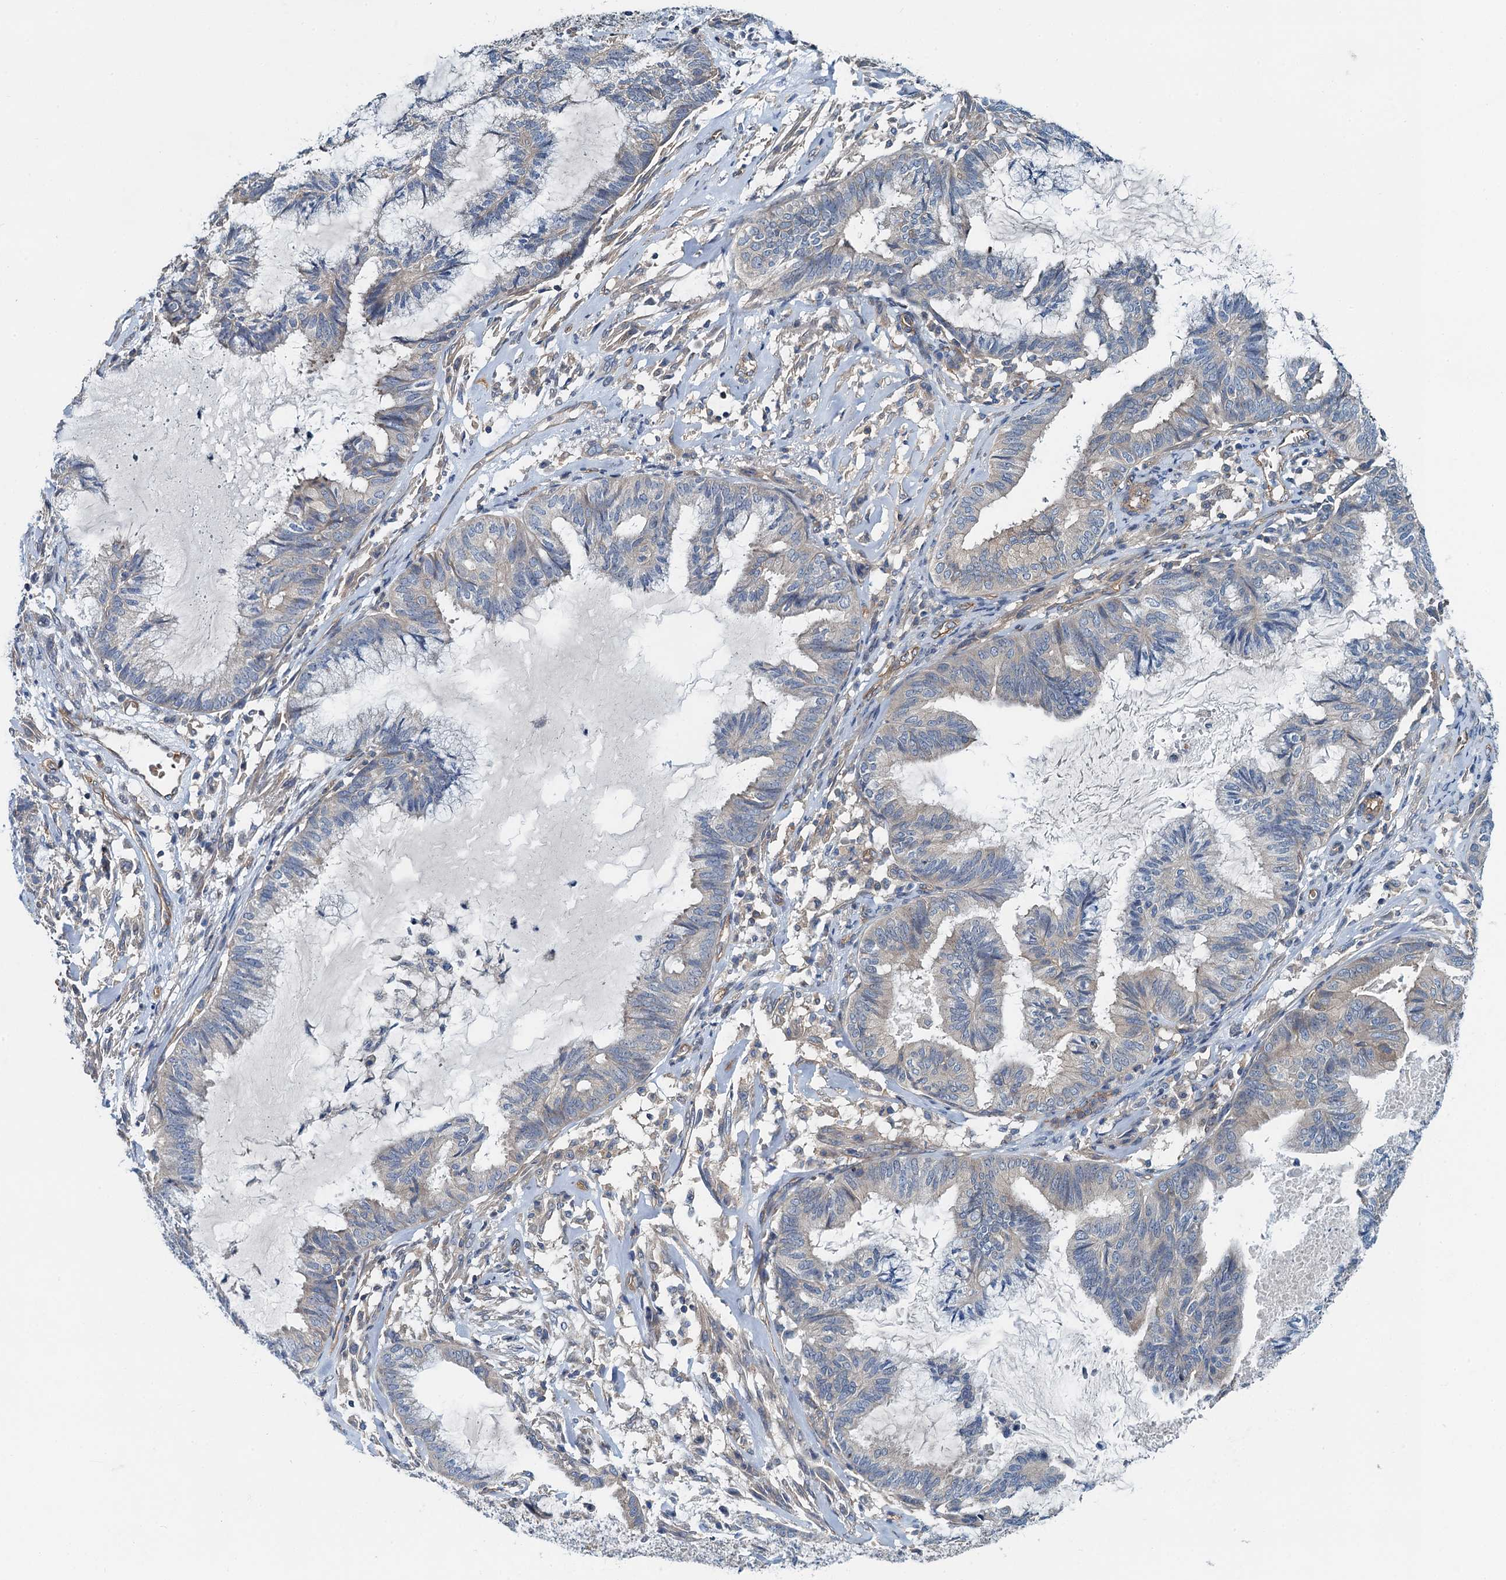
{"staining": {"intensity": "weak", "quantity": "<25%", "location": "cytoplasmic/membranous"}, "tissue": "endometrial cancer", "cell_type": "Tumor cells", "image_type": "cancer", "snomed": [{"axis": "morphology", "description": "Adenocarcinoma, NOS"}, {"axis": "topography", "description": "Endometrium"}], "caption": "The immunohistochemistry photomicrograph has no significant positivity in tumor cells of endometrial cancer tissue.", "gene": "ROGDI", "patient": {"sex": "female", "age": 86}}